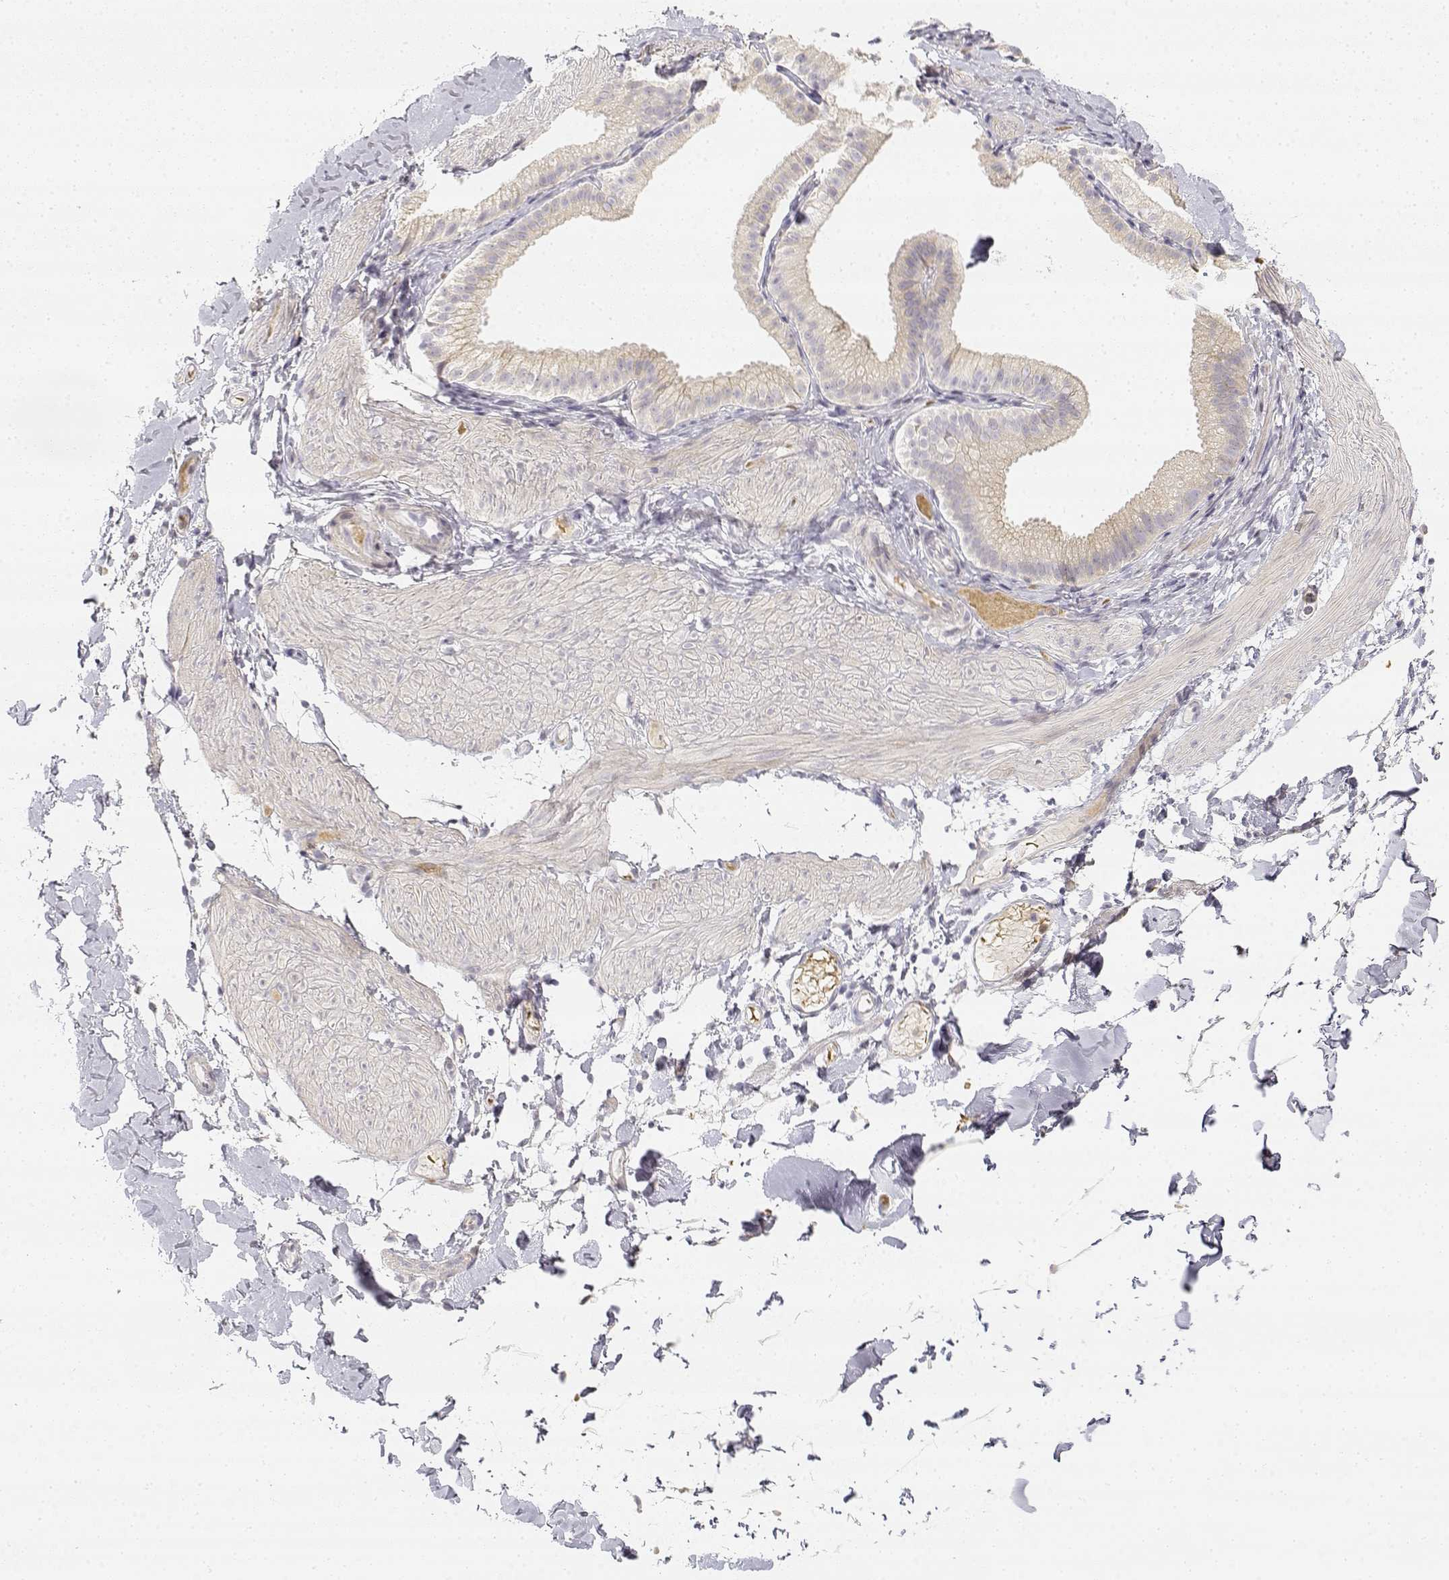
{"staining": {"intensity": "negative", "quantity": "none", "location": "none"}, "tissue": "adipose tissue", "cell_type": "Adipocytes", "image_type": "normal", "snomed": [{"axis": "morphology", "description": "Normal tissue, NOS"}, {"axis": "topography", "description": "Gallbladder"}, {"axis": "topography", "description": "Peripheral nerve tissue"}], "caption": "Protein analysis of benign adipose tissue displays no significant staining in adipocytes.", "gene": "GLIPR1L2", "patient": {"sex": "female", "age": 45}}